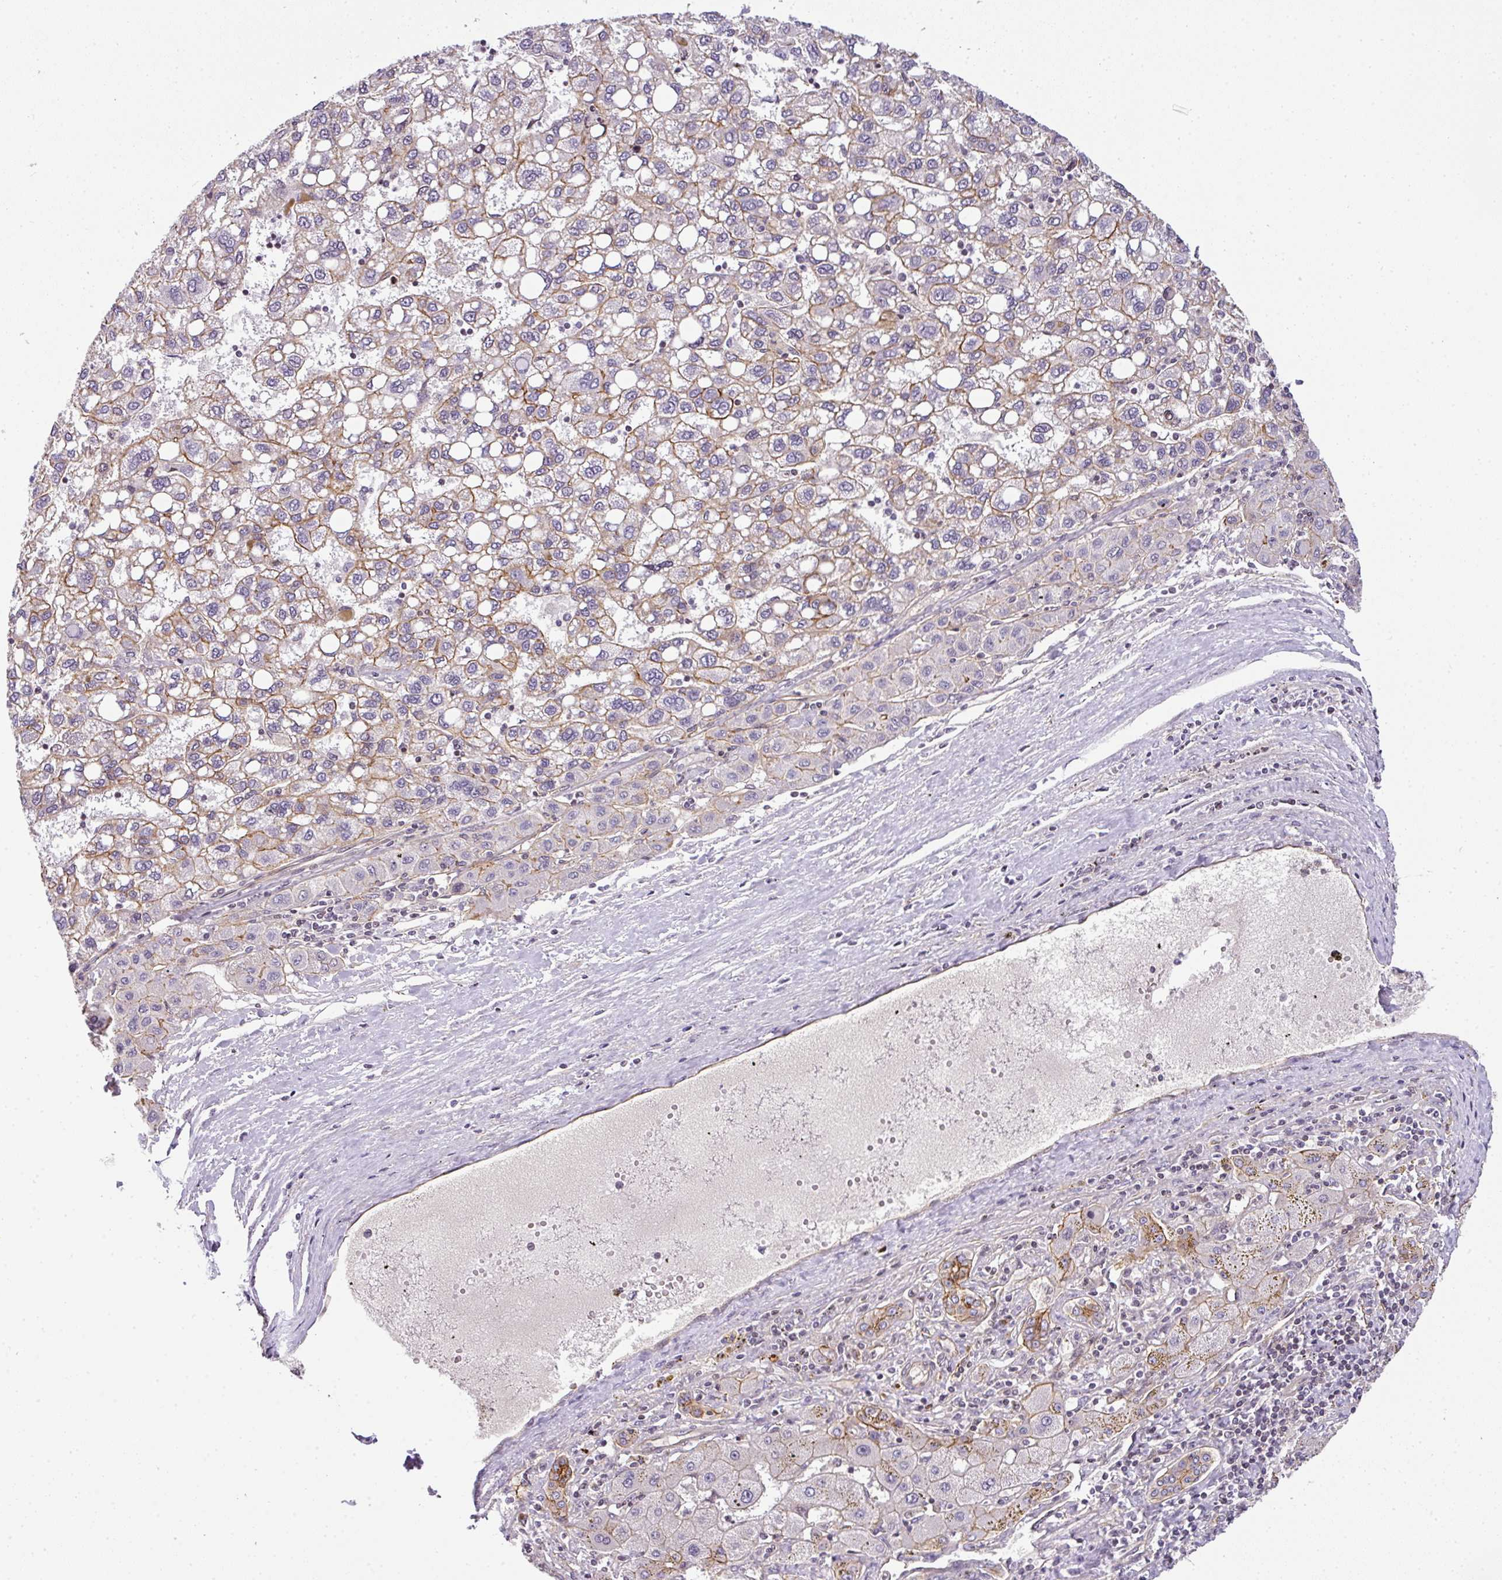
{"staining": {"intensity": "moderate", "quantity": "25%-75%", "location": "cytoplasmic/membranous"}, "tissue": "liver cancer", "cell_type": "Tumor cells", "image_type": "cancer", "snomed": [{"axis": "morphology", "description": "Carcinoma, Hepatocellular, NOS"}, {"axis": "topography", "description": "Liver"}], "caption": "IHC of human hepatocellular carcinoma (liver) reveals medium levels of moderate cytoplasmic/membranous expression in about 25%-75% of tumor cells.", "gene": "OR11H4", "patient": {"sex": "female", "age": 82}}